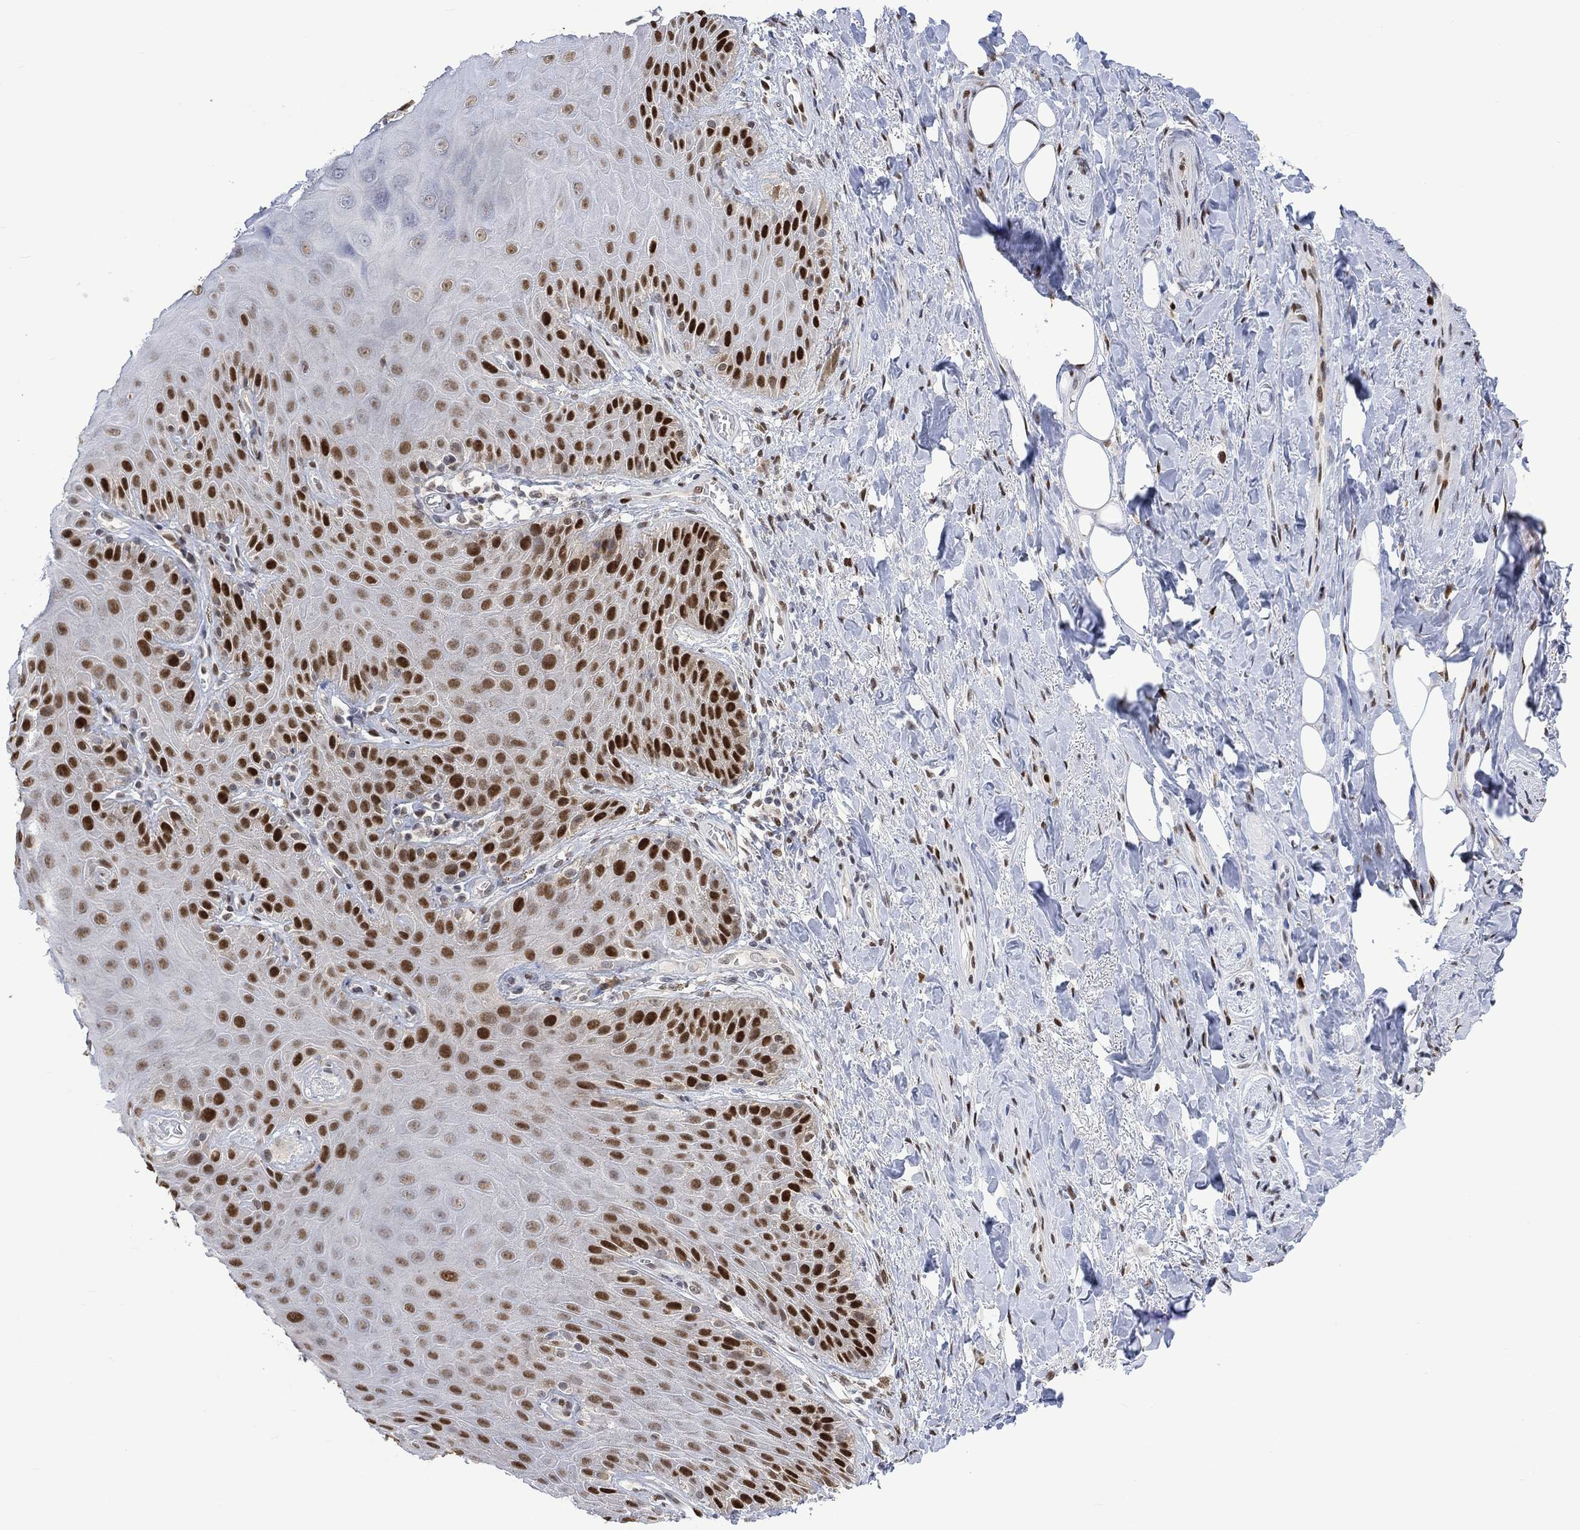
{"staining": {"intensity": "strong", "quantity": "25%-75%", "location": "nuclear"}, "tissue": "skin", "cell_type": "Epidermal cells", "image_type": "normal", "snomed": [{"axis": "morphology", "description": "Normal tissue, NOS"}, {"axis": "topography", "description": "Anal"}, {"axis": "topography", "description": "Peripheral nerve tissue"}], "caption": "A micrograph showing strong nuclear expression in about 25%-75% of epidermal cells in normal skin, as visualized by brown immunohistochemical staining.", "gene": "RAD54L2", "patient": {"sex": "male", "age": 53}}